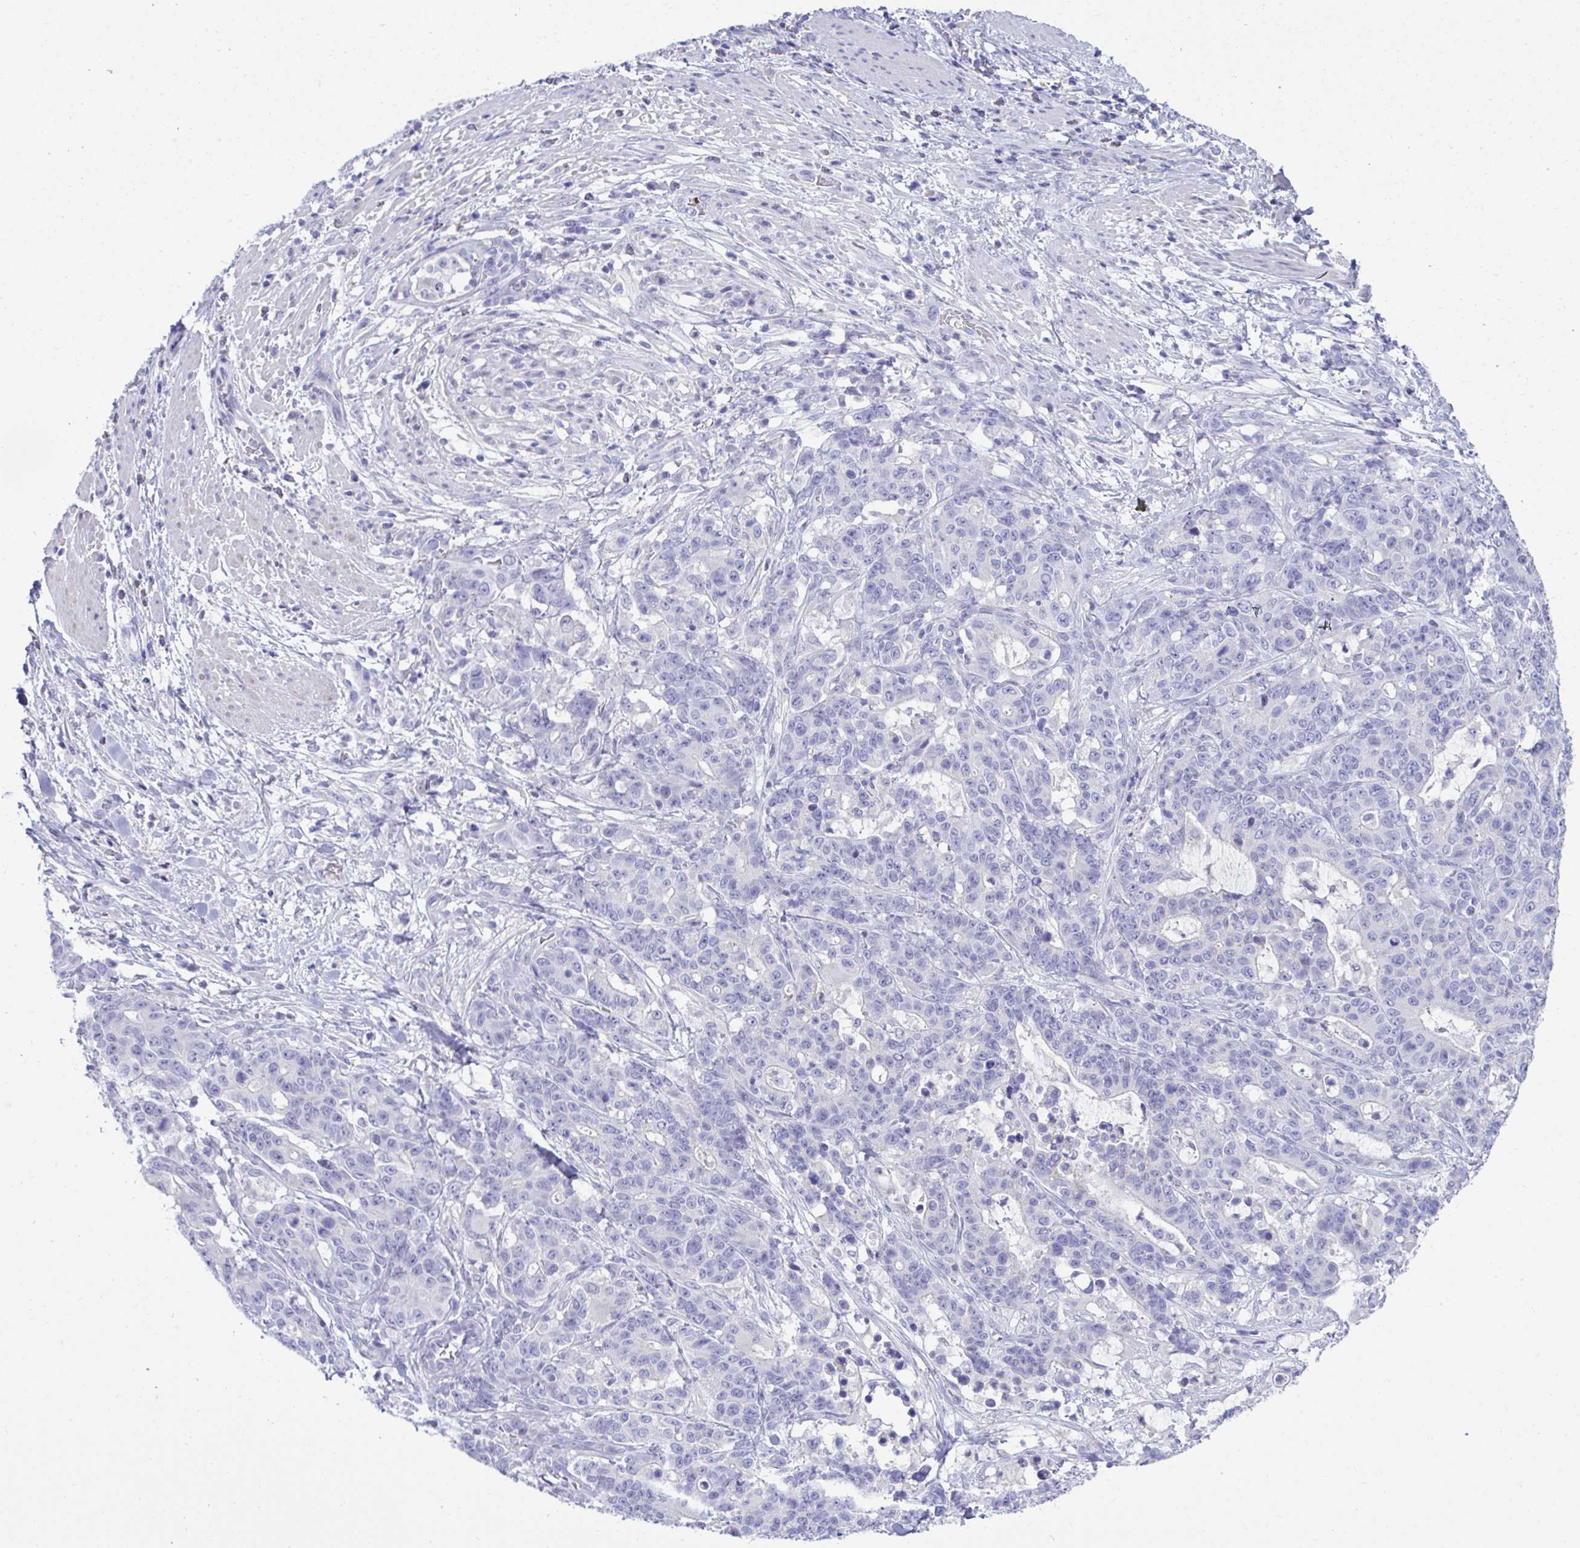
{"staining": {"intensity": "negative", "quantity": "none", "location": "none"}, "tissue": "stomach cancer", "cell_type": "Tumor cells", "image_type": "cancer", "snomed": [{"axis": "morphology", "description": "Normal tissue, NOS"}, {"axis": "morphology", "description": "Adenocarcinoma, NOS"}, {"axis": "topography", "description": "Stomach"}], "caption": "Tumor cells show no significant positivity in stomach adenocarcinoma. The staining was performed using DAB to visualize the protein expression in brown, while the nuclei were stained in blue with hematoxylin (Magnification: 20x).", "gene": "PLEKHH1", "patient": {"sex": "female", "age": 64}}